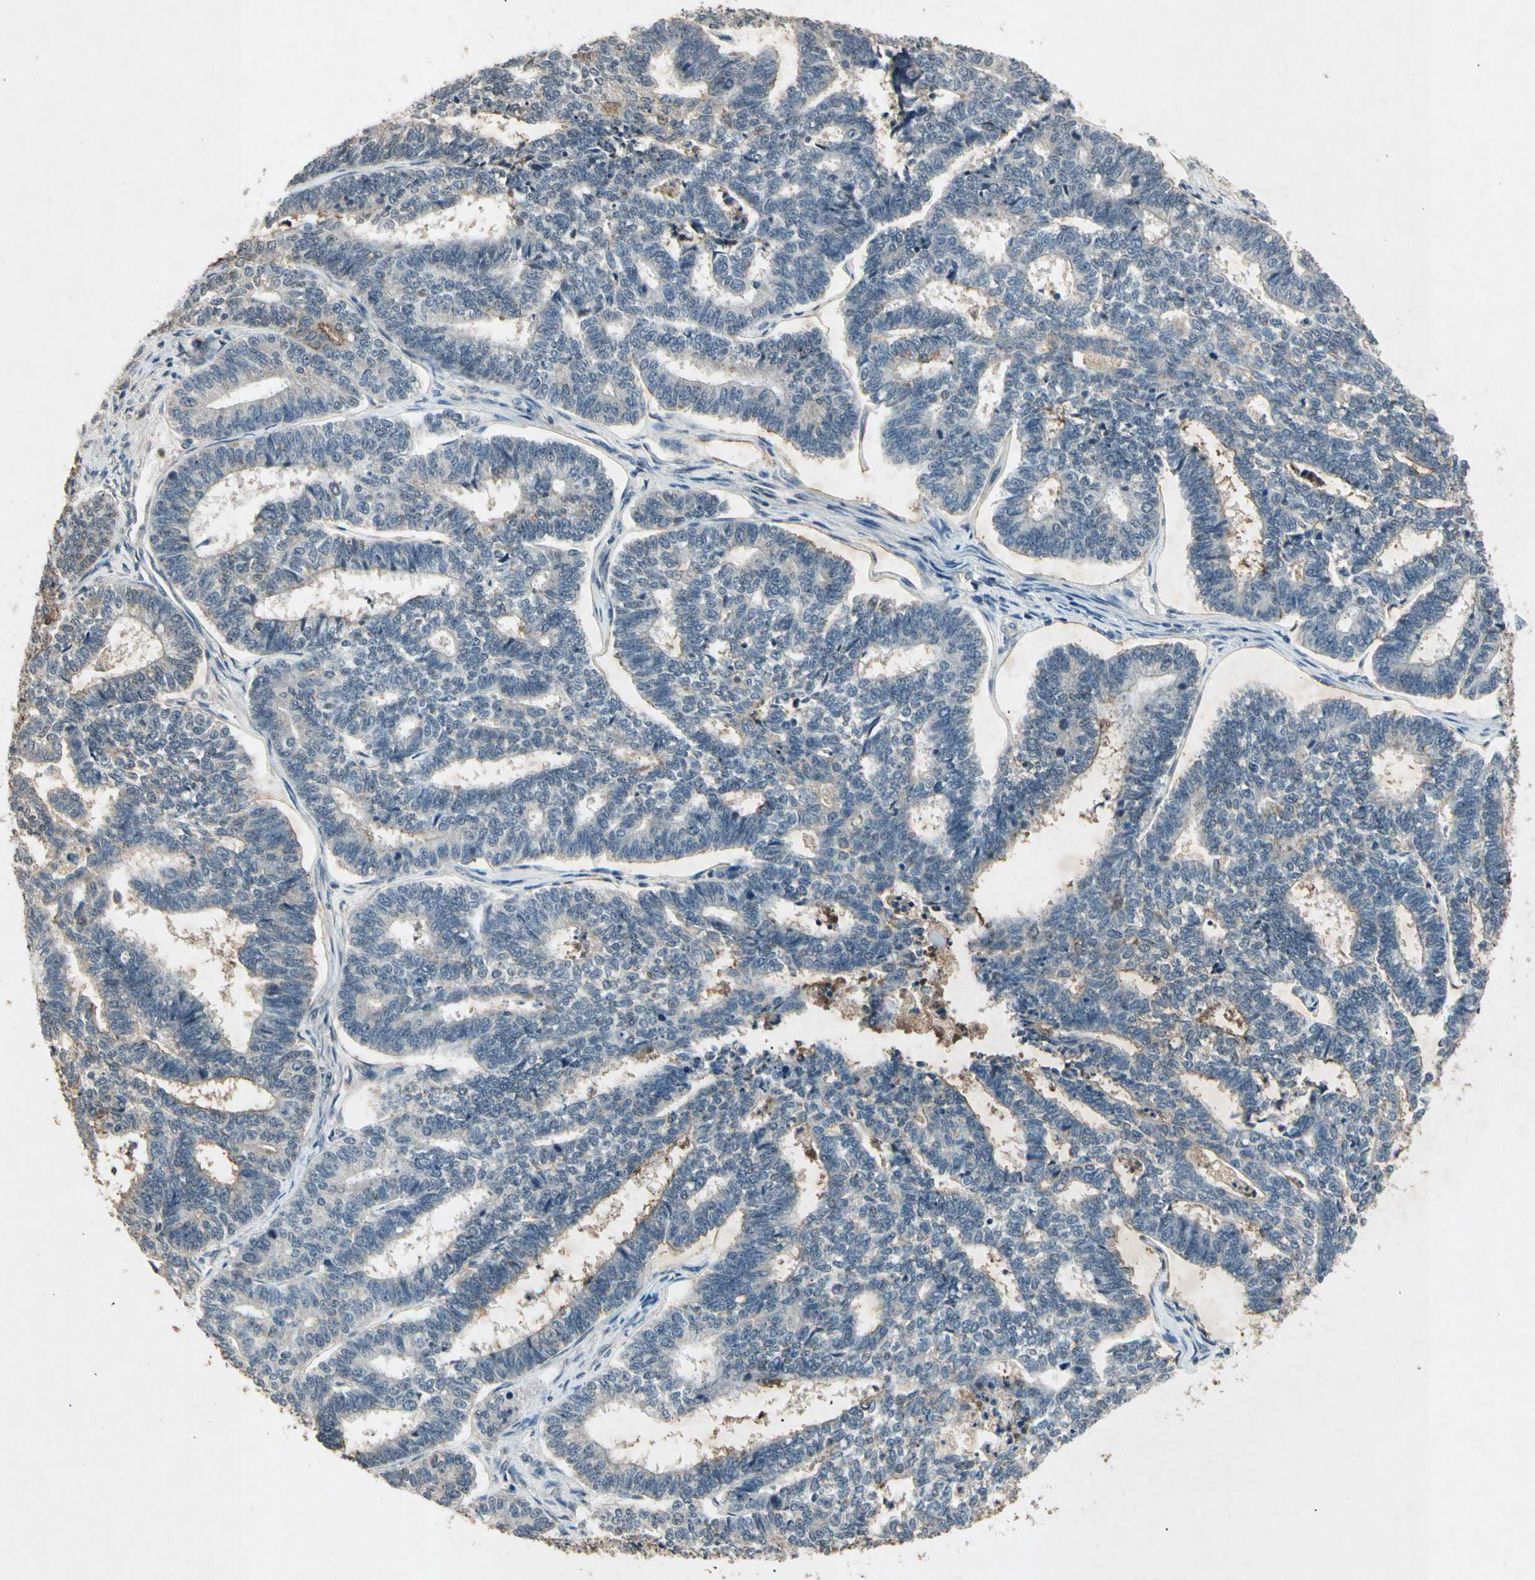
{"staining": {"intensity": "negative", "quantity": "none", "location": "none"}, "tissue": "endometrial cancer", "cell_type": "Tumor cells", "image_type": "cancer", "snomed": [{"axis": "morphology", "description": "Adenocarcinoma, NOS"}, {"axis": "topography", "description": "Endometrium"}], "caption": "IHC image of neoplastic tissue: human adenocarcinoma (endometrial) stained with DAB (3,3'-diaminobenzidine) displays no significant protein expression in tumor cells.", "gene": "CP", "patient": {"sex": "female", "age": 70}}